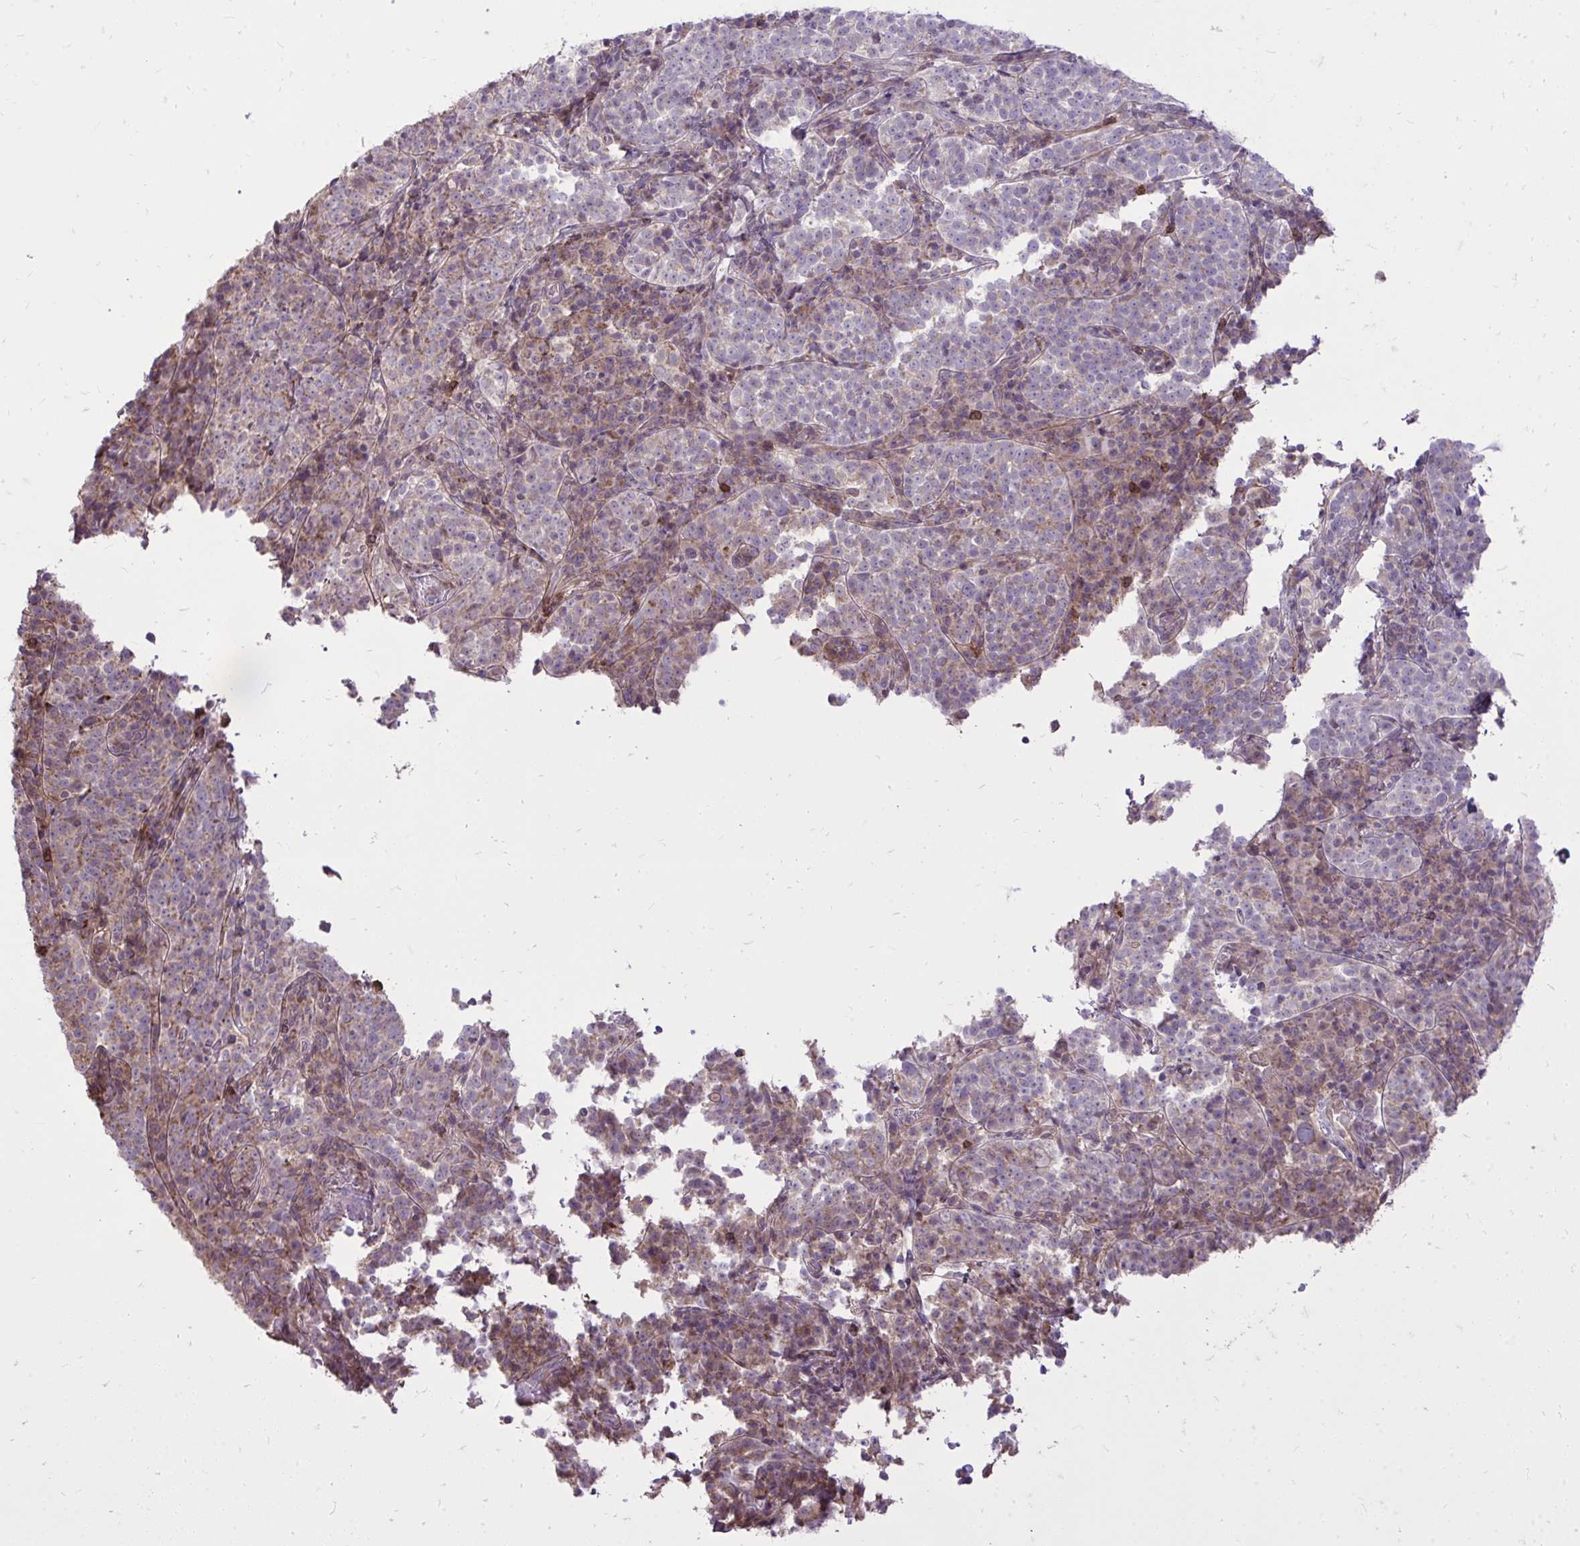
{"staining": {"intensity": "negative", "quantity": "none", "location": "none"}, "tissue": "cervical cancer", "cell_type": "Tumor cells", "image_type": "cancer", "snomed": [{"axis": "morphology", "description": "Squamous cell carcinoma, NOS"}, {"axis": "topography", "description": "Cervix"}], "caption": "IHC of cervical cancer reveals no staining in tumor cells.", "gene": "SLC7A5", "patient": {"sex": "female", "age": 75}}